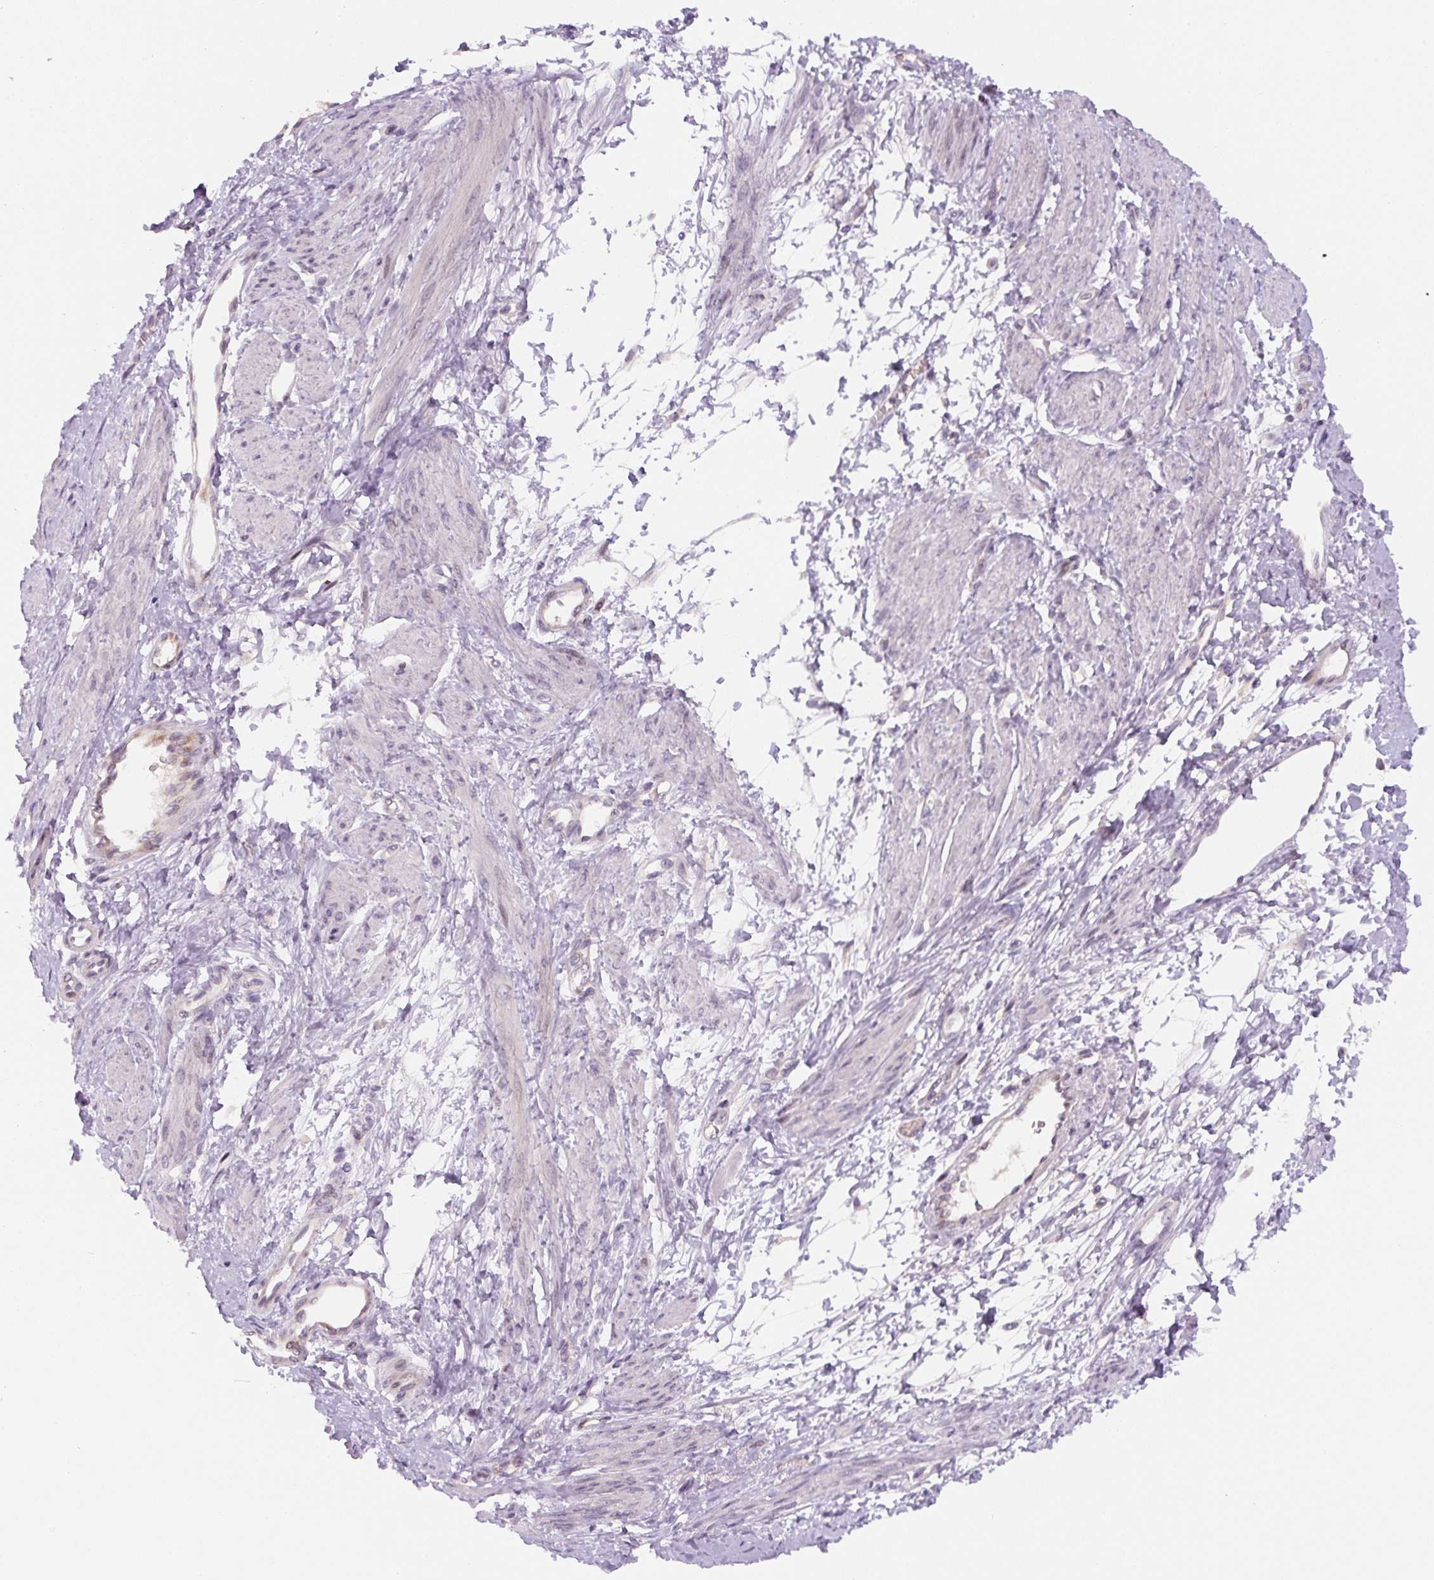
{"staining": {"intensity": "negative", "quantity": "none", "location": "none"}, "tissue": "smooth muscle", "cell_type": "Smooth muscle cells", "image_type": "normal", "snomed": [{"axis": "morphology", "description": "Normal tissue, NOS"}, {"axis": "topography", "description": "Smooth muscle"}, {"axis": "topography", "description": "Uterus"}], "caption": "High power microscopy image of an IHC histopathology image of unremarkable smooth muscle, revealing no significant staining in smooth muscle cells. The staining was performed using DAB to visualize the protein expression in brown, while the nuclei were stained in blue with hematoxylin (Magnification: 20x).", "gene": "YIF1B", "patient": {"sex": "female", "age": 39}}